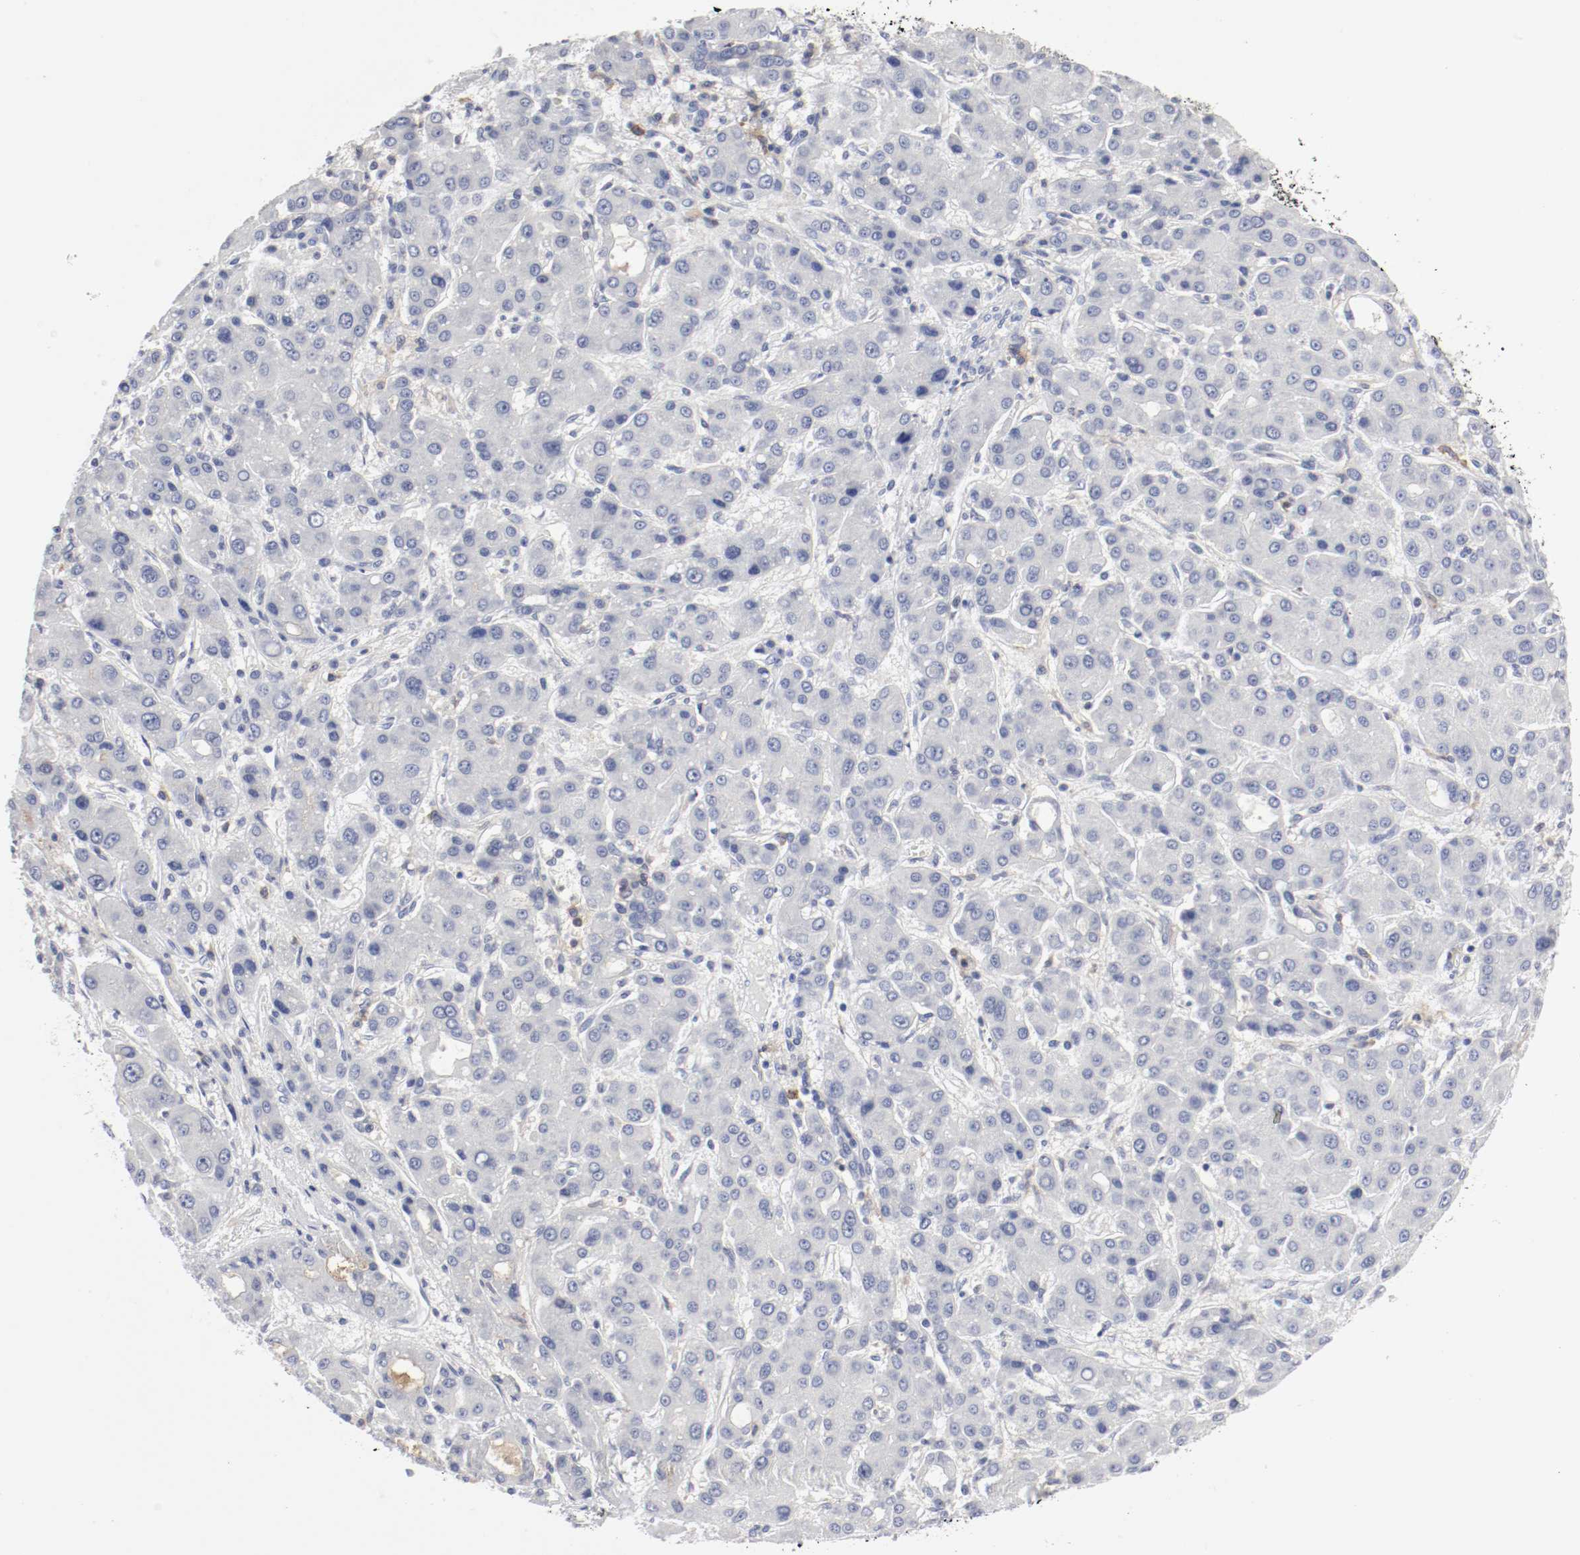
{"staining": {"intensity": "negative", "quantity": "none", "location": "none"}, "tissue": "liver cancer", "cell_type": "Tumor cells", "image_type": "cancer", "snomed": [{"axis": "morphology", "description": "Carcinoma, Hepatocellular, NOS"}, {"axis": "topography", "description": "Liver"}], "caption": "This is an IHC histopathology image of human liver cancer (hepatocellular carcinoma). There is no positivity in tumor cells.", "gene": "ITGAX", "patient": {"sex": "male", "age": 55}}